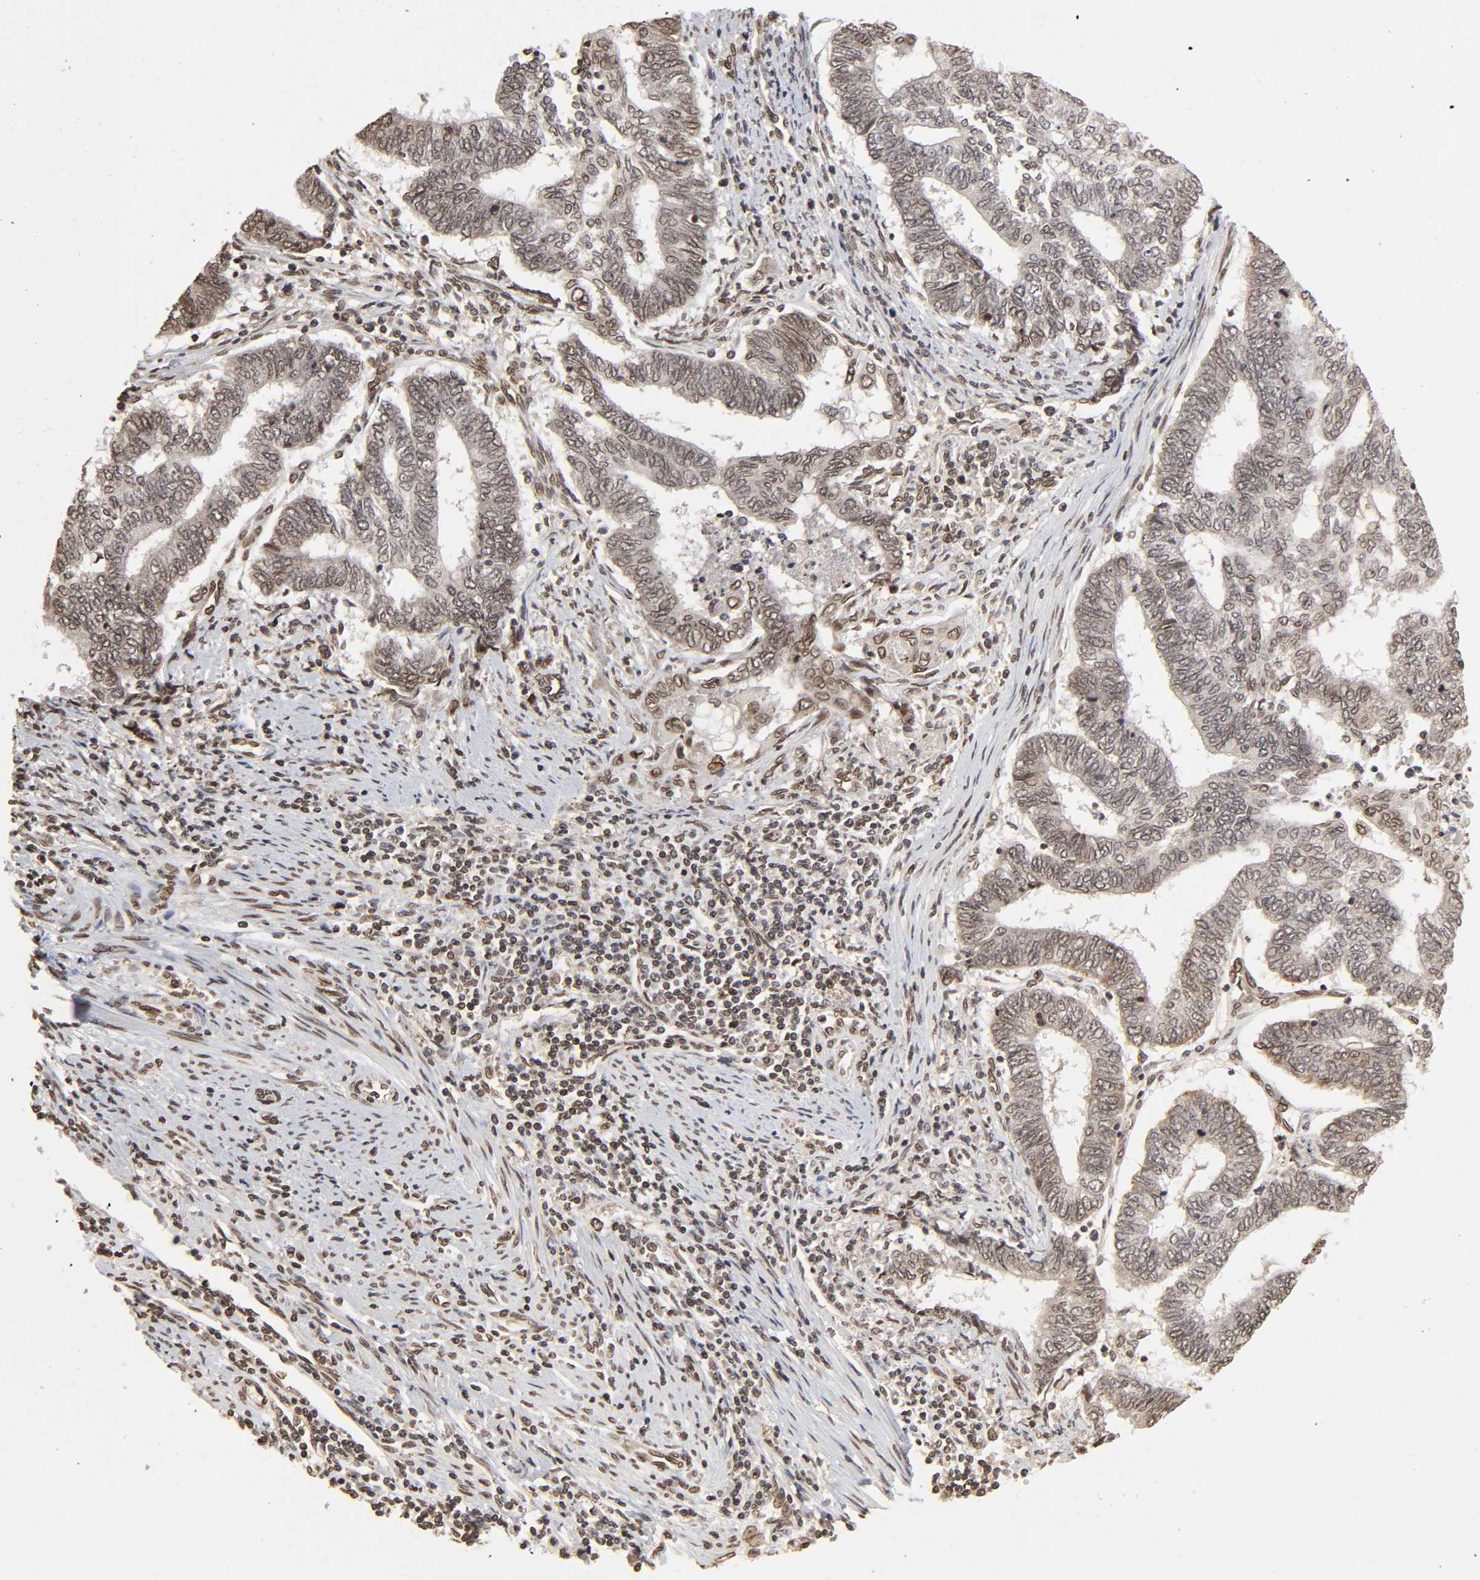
{"staining": {"intensity": "moderate", "quantity": ">75%", "location": "cytoplasmic/membranous,nuclear"}, "tissue": "endometrial cancer", "cell_type": "Tumor cells", "image_type": "cancer", "snomed": [{"axis": "morphology", "description": "Adenocarcinoma, NOS"}, {"axis": "topography", "description": "Uterus"}, {"axis": "topography", "description": "Endometrium"}], "caption": "This is an image of immunohistochemistry (IHC) staining of endometrial adenocarcinoma, which shows moderate staining in the cytoplasmic/membranous and nuclear of tumor cells.", "gene": "MLLT6", "patient": {"sex": "female", "age": 70}}